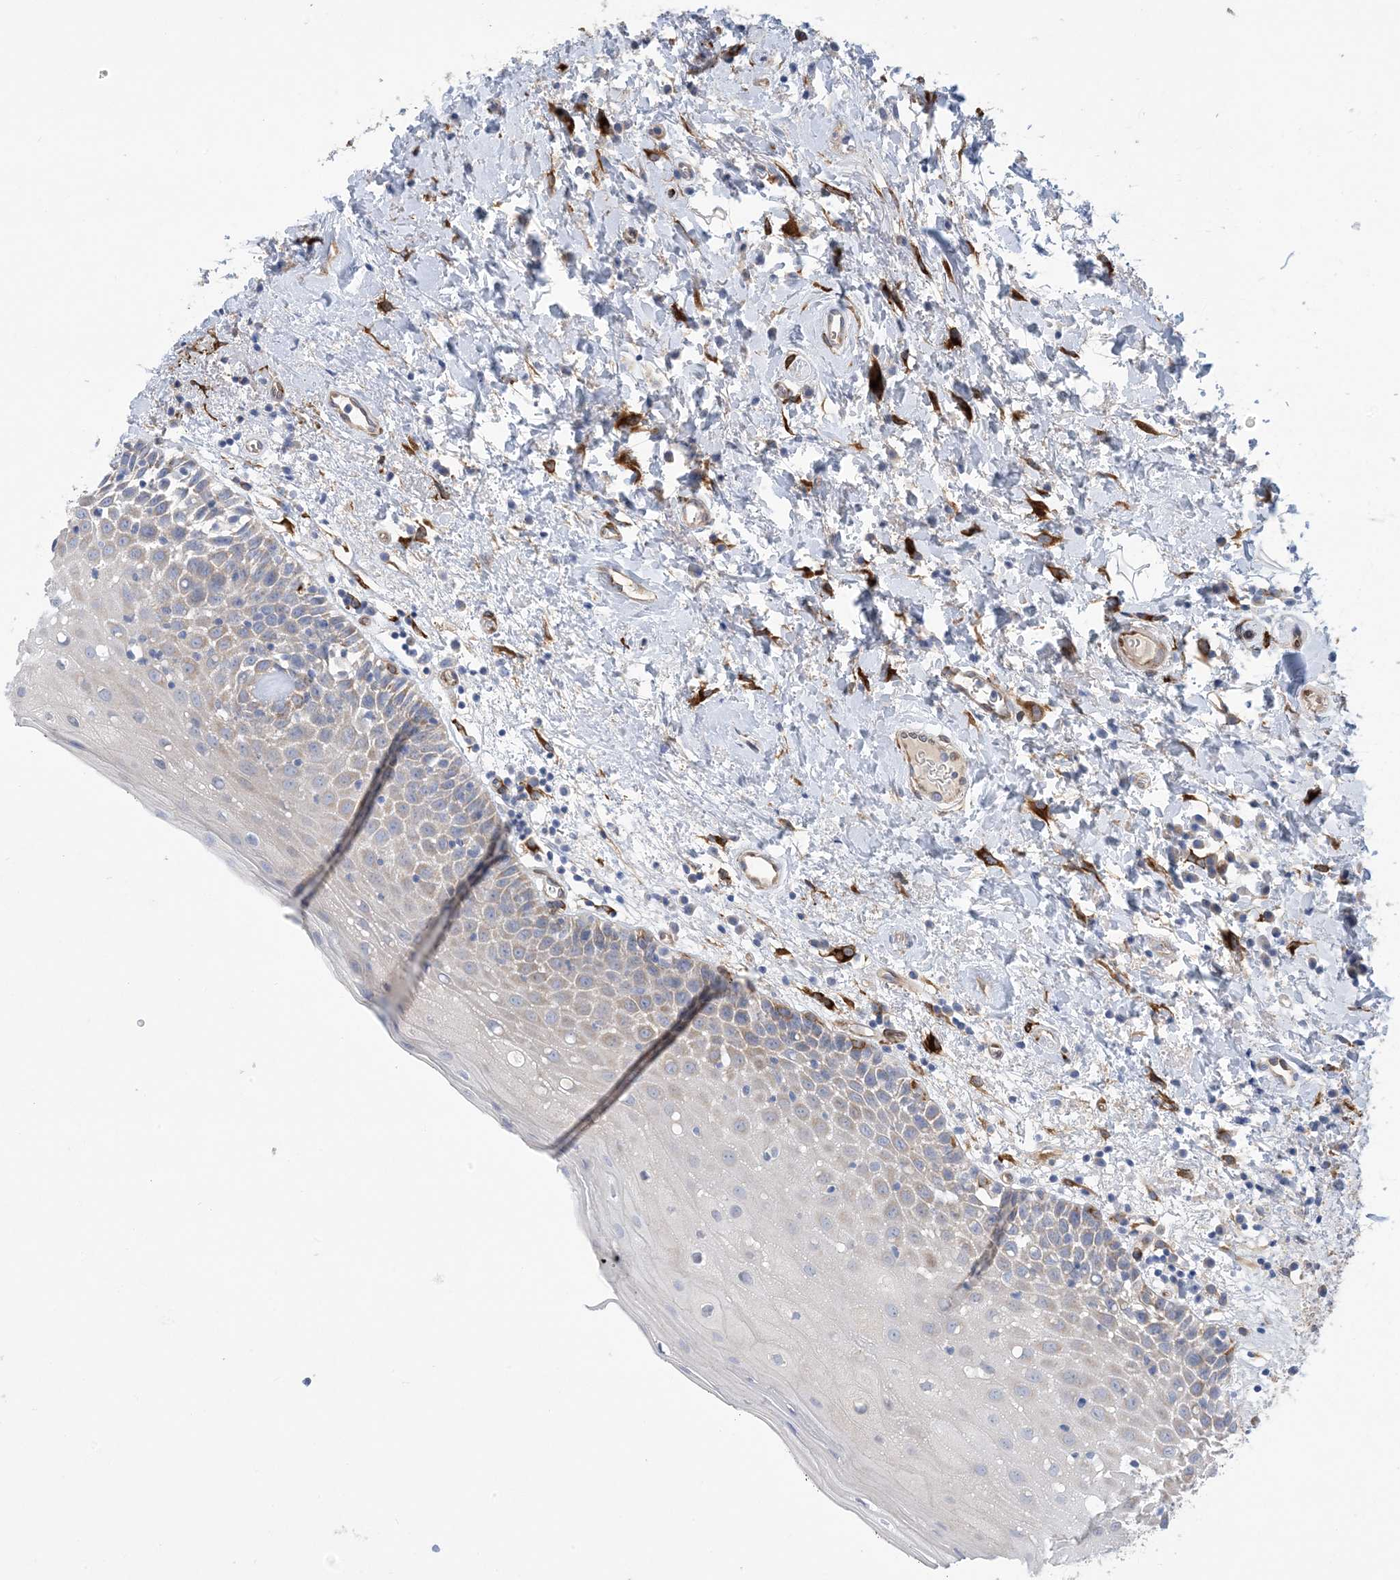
{"staining": {"intensity": "weak", "quantity": "<25%", "location": "cytoplasmic/membranous"}, "tissue": "oral mucosa", "cell_type": "Squamous epithelial cells", "image_type": "normal", "snomed": [{"axis": "morphology", "description": "Normal tissue, NOS"}, {"axis": "topography", "description": "Oral tissue"}], "caption": "High magnification brightfield microscopy of unremarkable oral mucosa stained with DAB (3,3'-diaminobenzidine) (brown) and counterstained with hematoxylin (blue): squamous epithelial cells show no significant expression.", "gene": "RBMS3", "patient": {"sex": "male", "age": 74}}